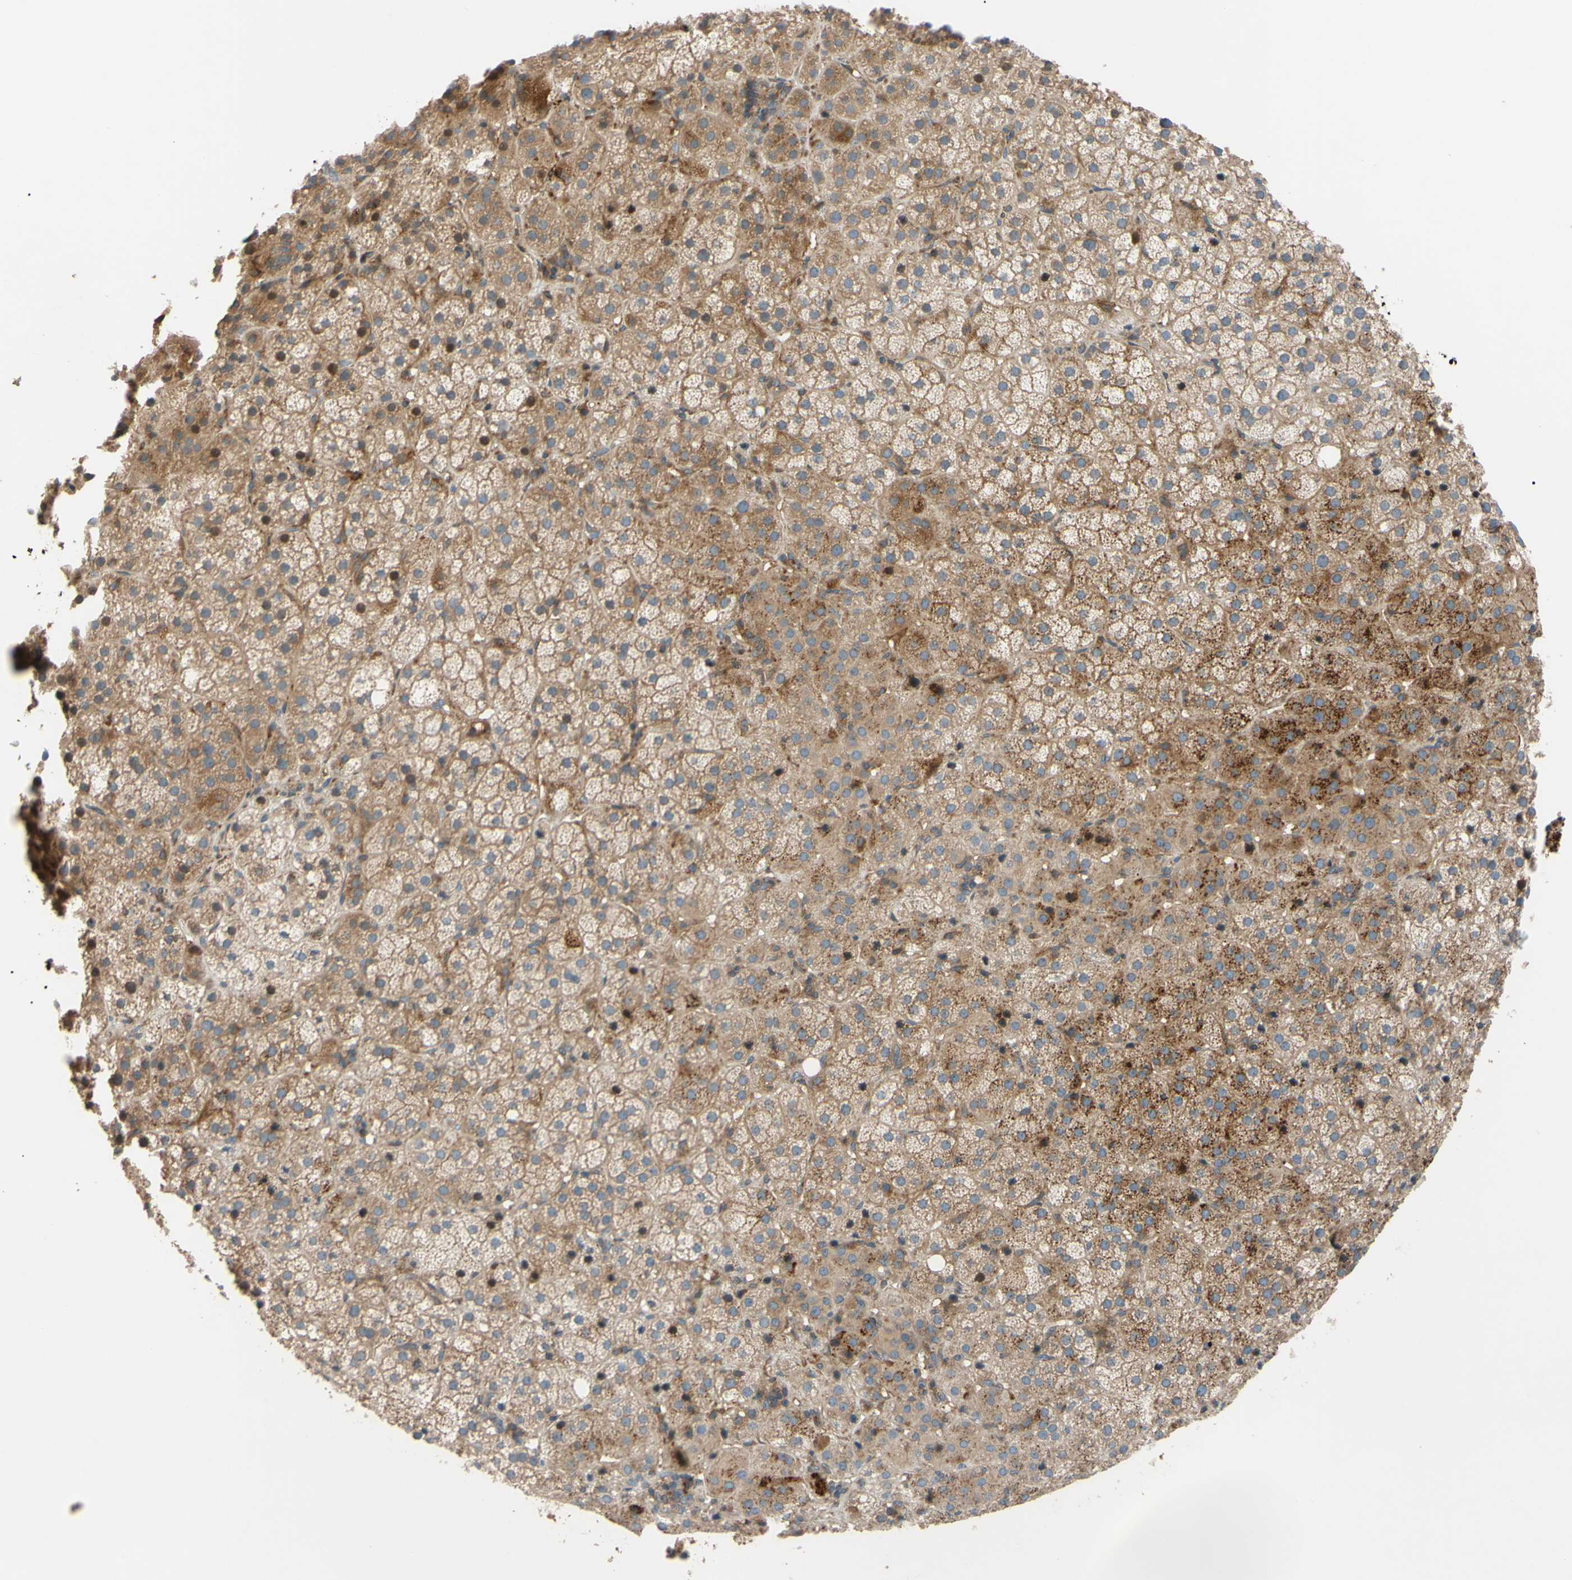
{"staining": {"intensity": "moderate", "quantity": ">75%", "location": "cytoplasmic/membranous"}, "tissue": "adrenal gland", "cell_type": "Glandular cells", "image_type": "normal", "snomed": [{"axis": "morphology", "description": "Normal tissue, NOS"}, {"axis": "topography", "description": "Adrenal gland"}], "caption": "Normal adrenal gland shows moderate cytoplasmic/membranous staining in about >75% of glandular cells.", "gene": "SPTLC1", "patient": {"sex": "female", "age": 57}}